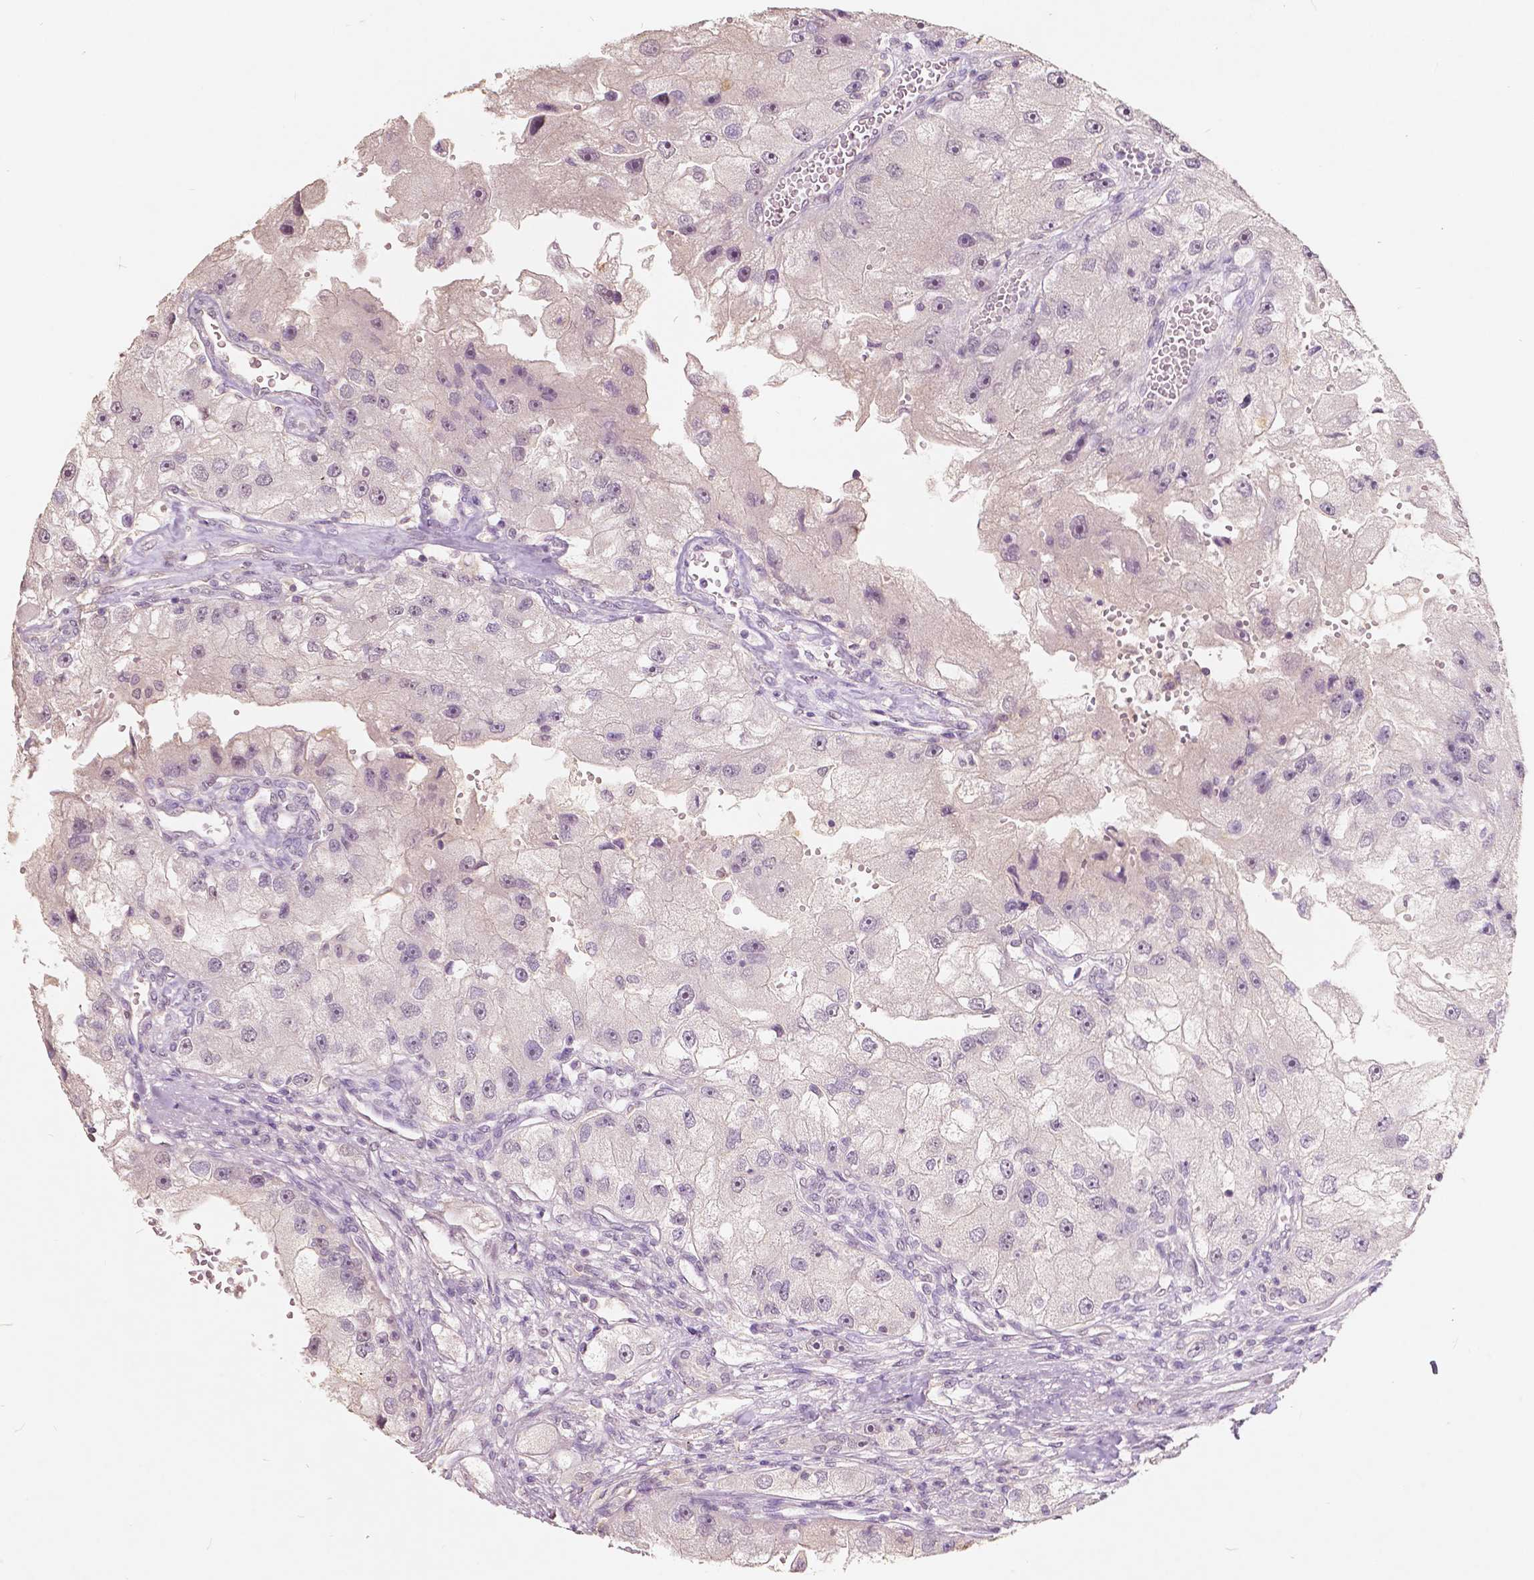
{"staining": {"intensity": "weak", "quantity": "<25%", "location": "nuclear"}, "tissue": "renal cancer", "cell_type": "Tumor cells", "image_type": "cancer", "snomed": [{"axis": "morphology", "description": "Adenocarcinoma, NOS"}, {"axis": "topography", "description": "Kidney"}], "caption": "Renal cancer stained for a protein using immunohistochemistry (IHC) demonstrates no staining tumor cells.", "gene": "SOX15", "patient": {"sex": "male", "age": 63}}